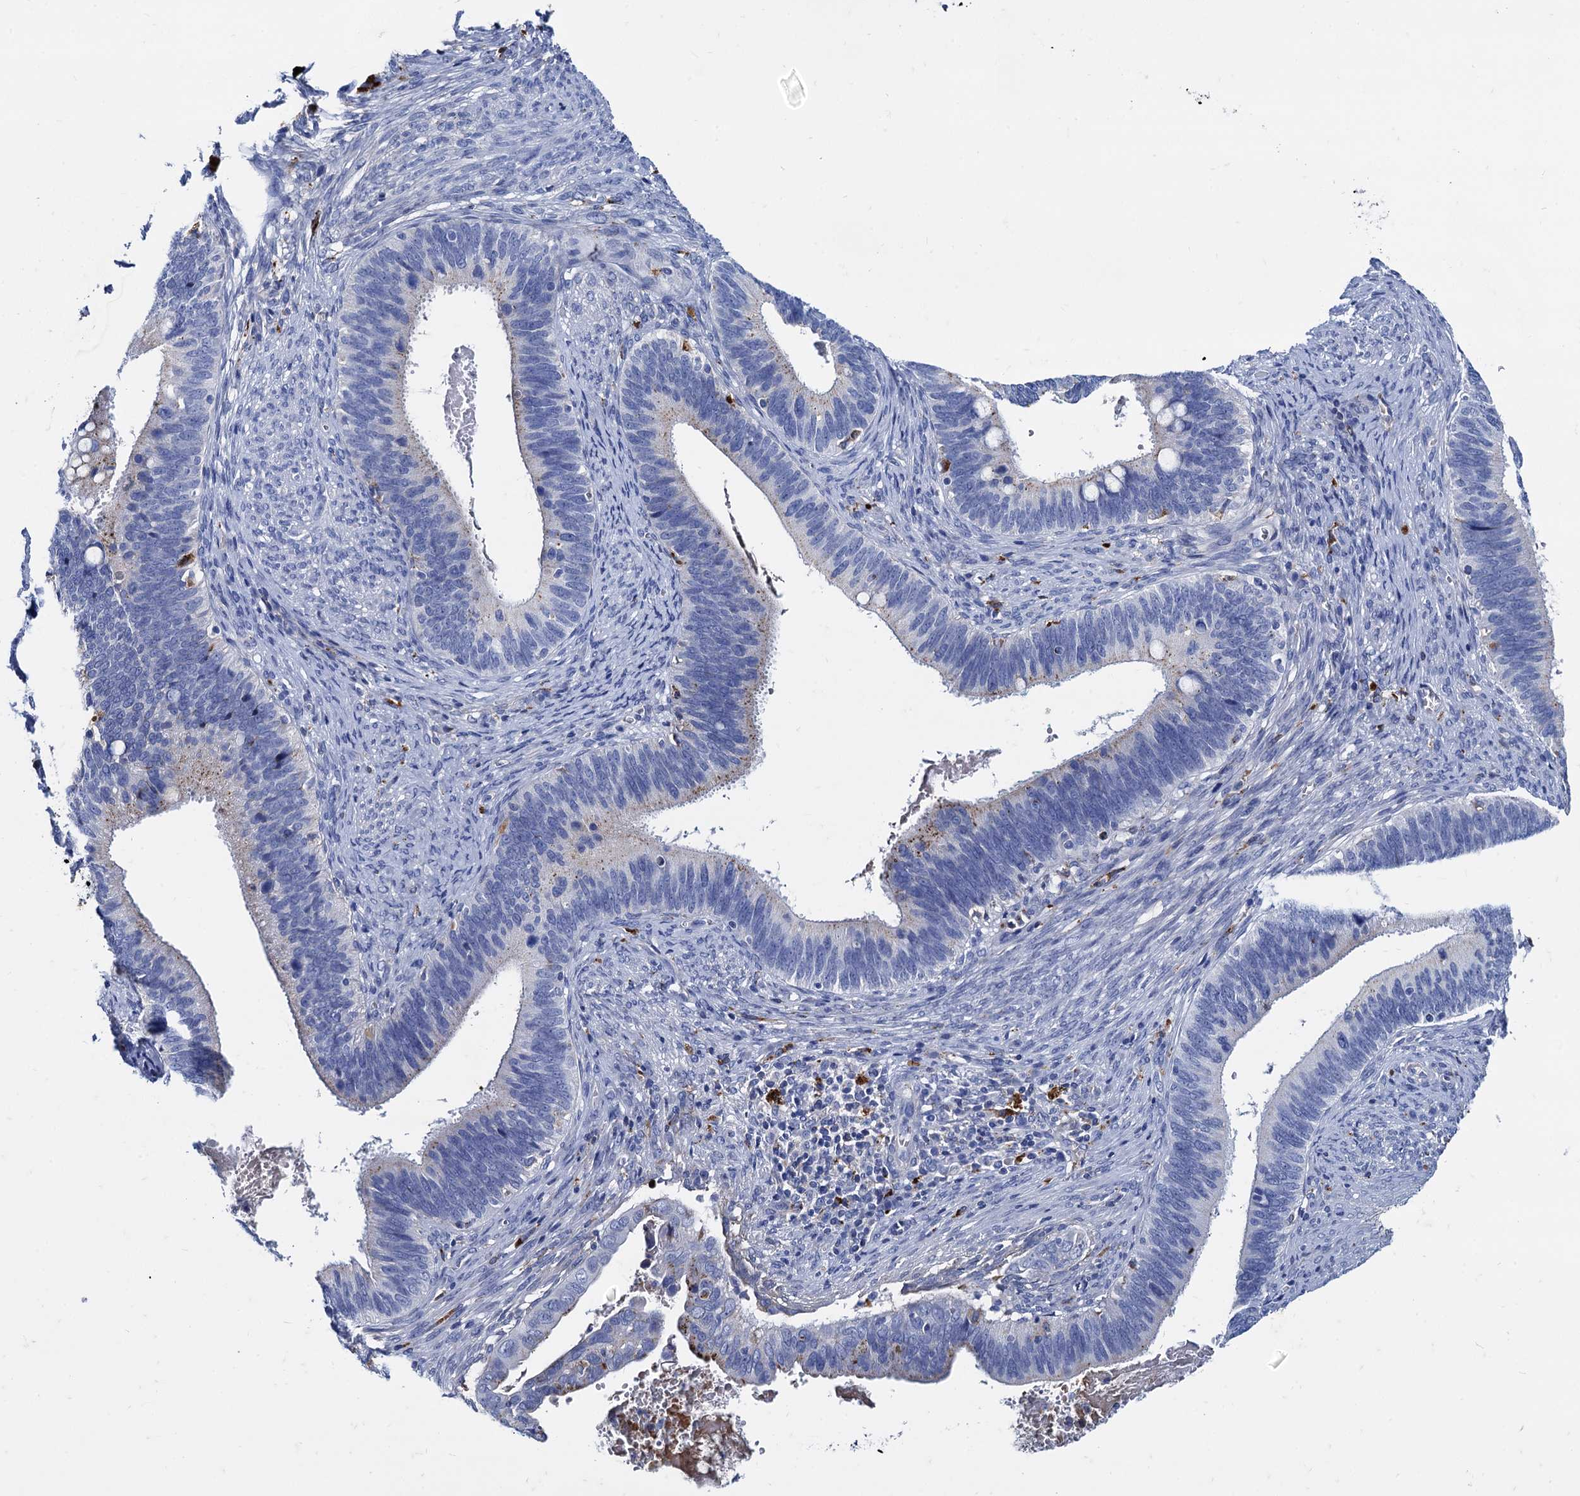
{"staining": {"intensity": "negative", "quantity": "none", "location": "none"}, "tissue": "cervical cancer", "cell_type": "Tumor cells", "image_type": "cancer", "snomed": [{"axis": "morphology", "description": "Adenocarcinoma, NOS"}, {"axis": "topography", "description": "Cervix"}], "caption": "There is no significant expression in tumor cells of adenocarcinoma (cervical).", "gene": "APOD", "patient": {"sex": "female", "age": 42}}